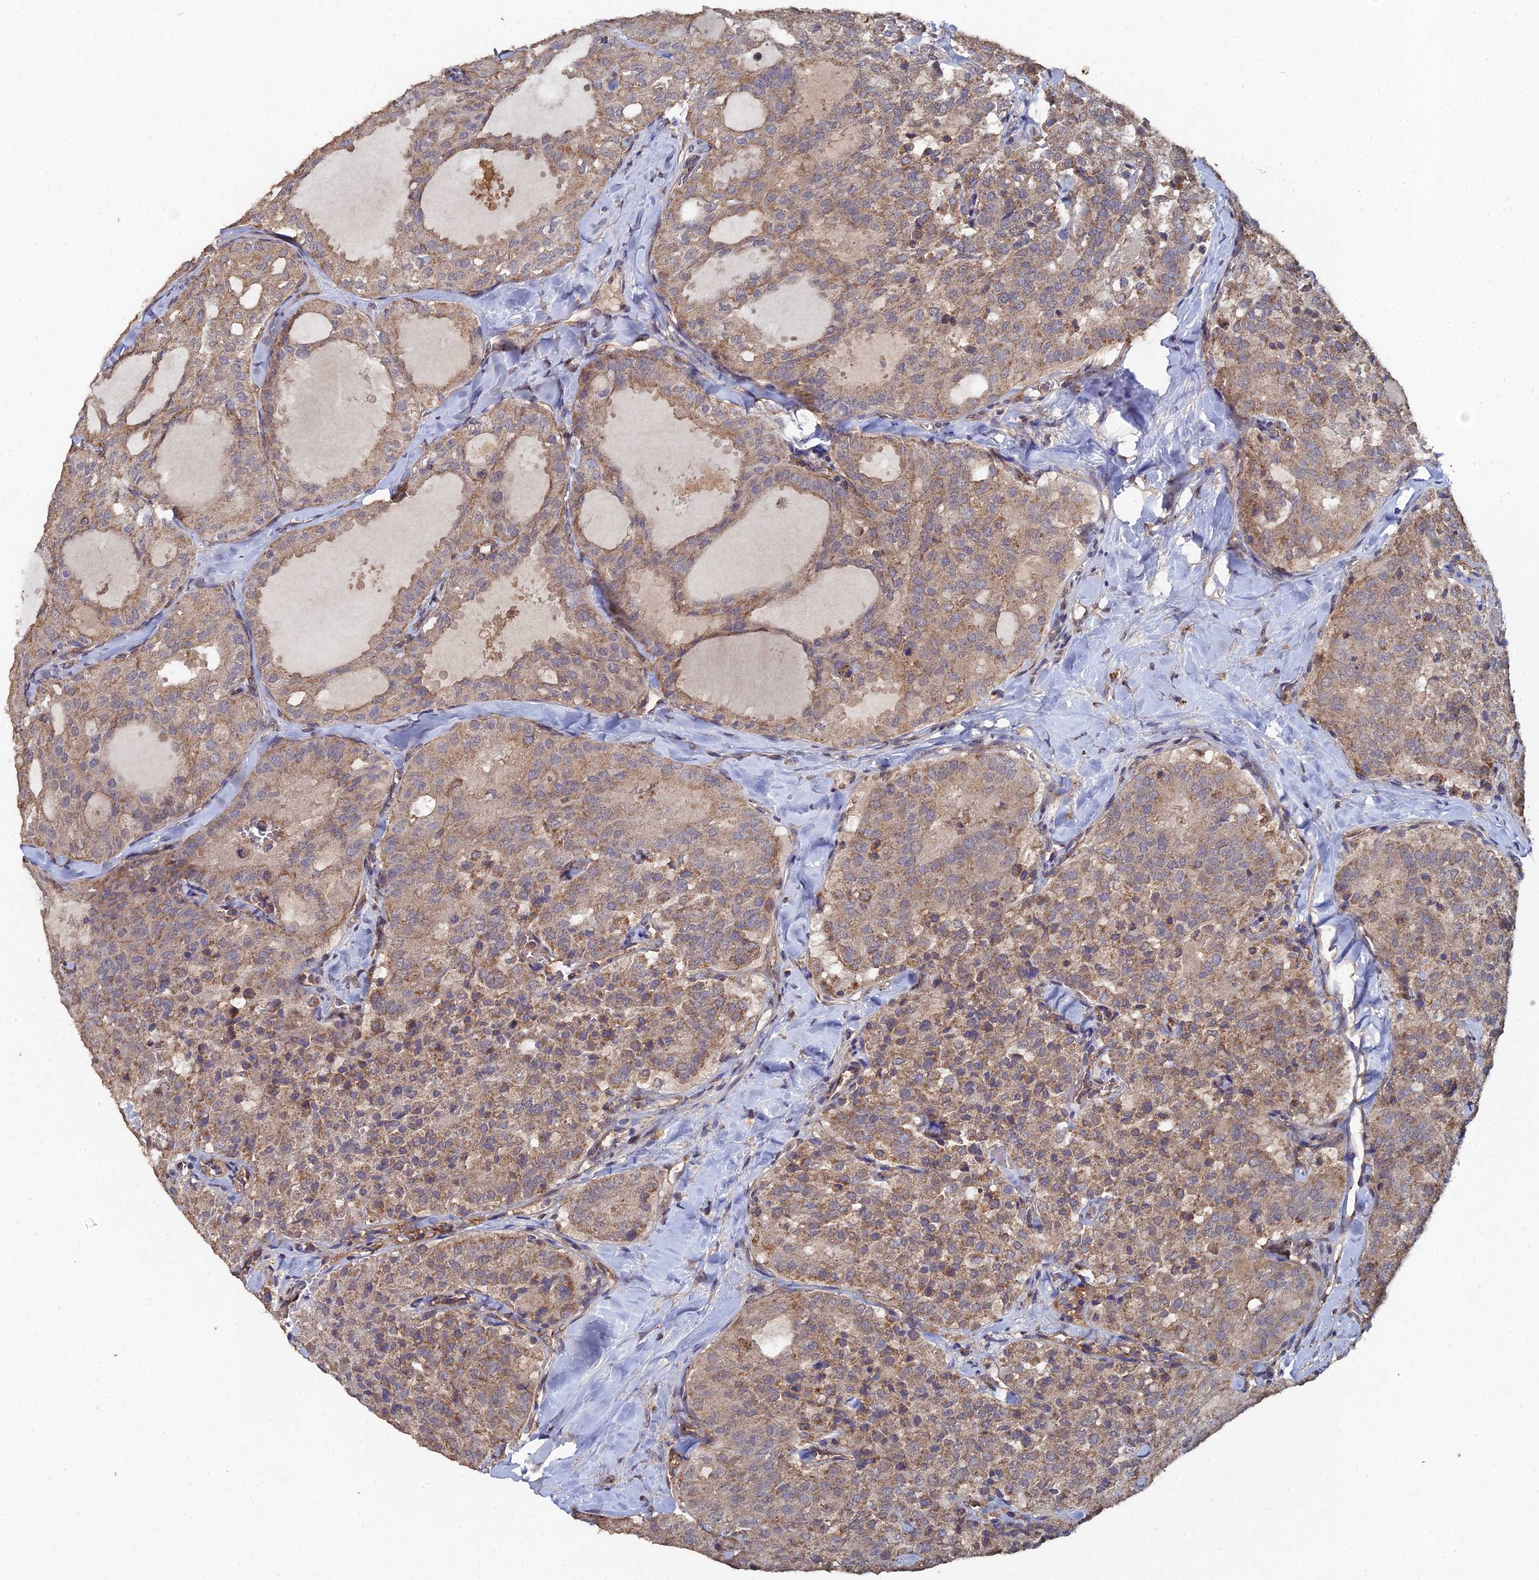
{"staining": {"intensity": "moderate", "quantity": ">75%", "location": "cytoplasmic/membranous"}, "tissue": "thyroid cancer", "cell_type": "Tumor cells", "image_type": "cancer", "snomed": [{"axis": "morphology", "description": "Follicular adenoma carcinoma, NOS"}, {"axis": "topography", "description": "Thyroid gland"}], "caption": "The photomicrograph exhibits a brown stain indicating the presence of a protein in the cytoplasmic/membranous of tumor cells in thyroid cancer.", "gene": "SPANXN4", "patient": {"sex": "male", "age": 75}}